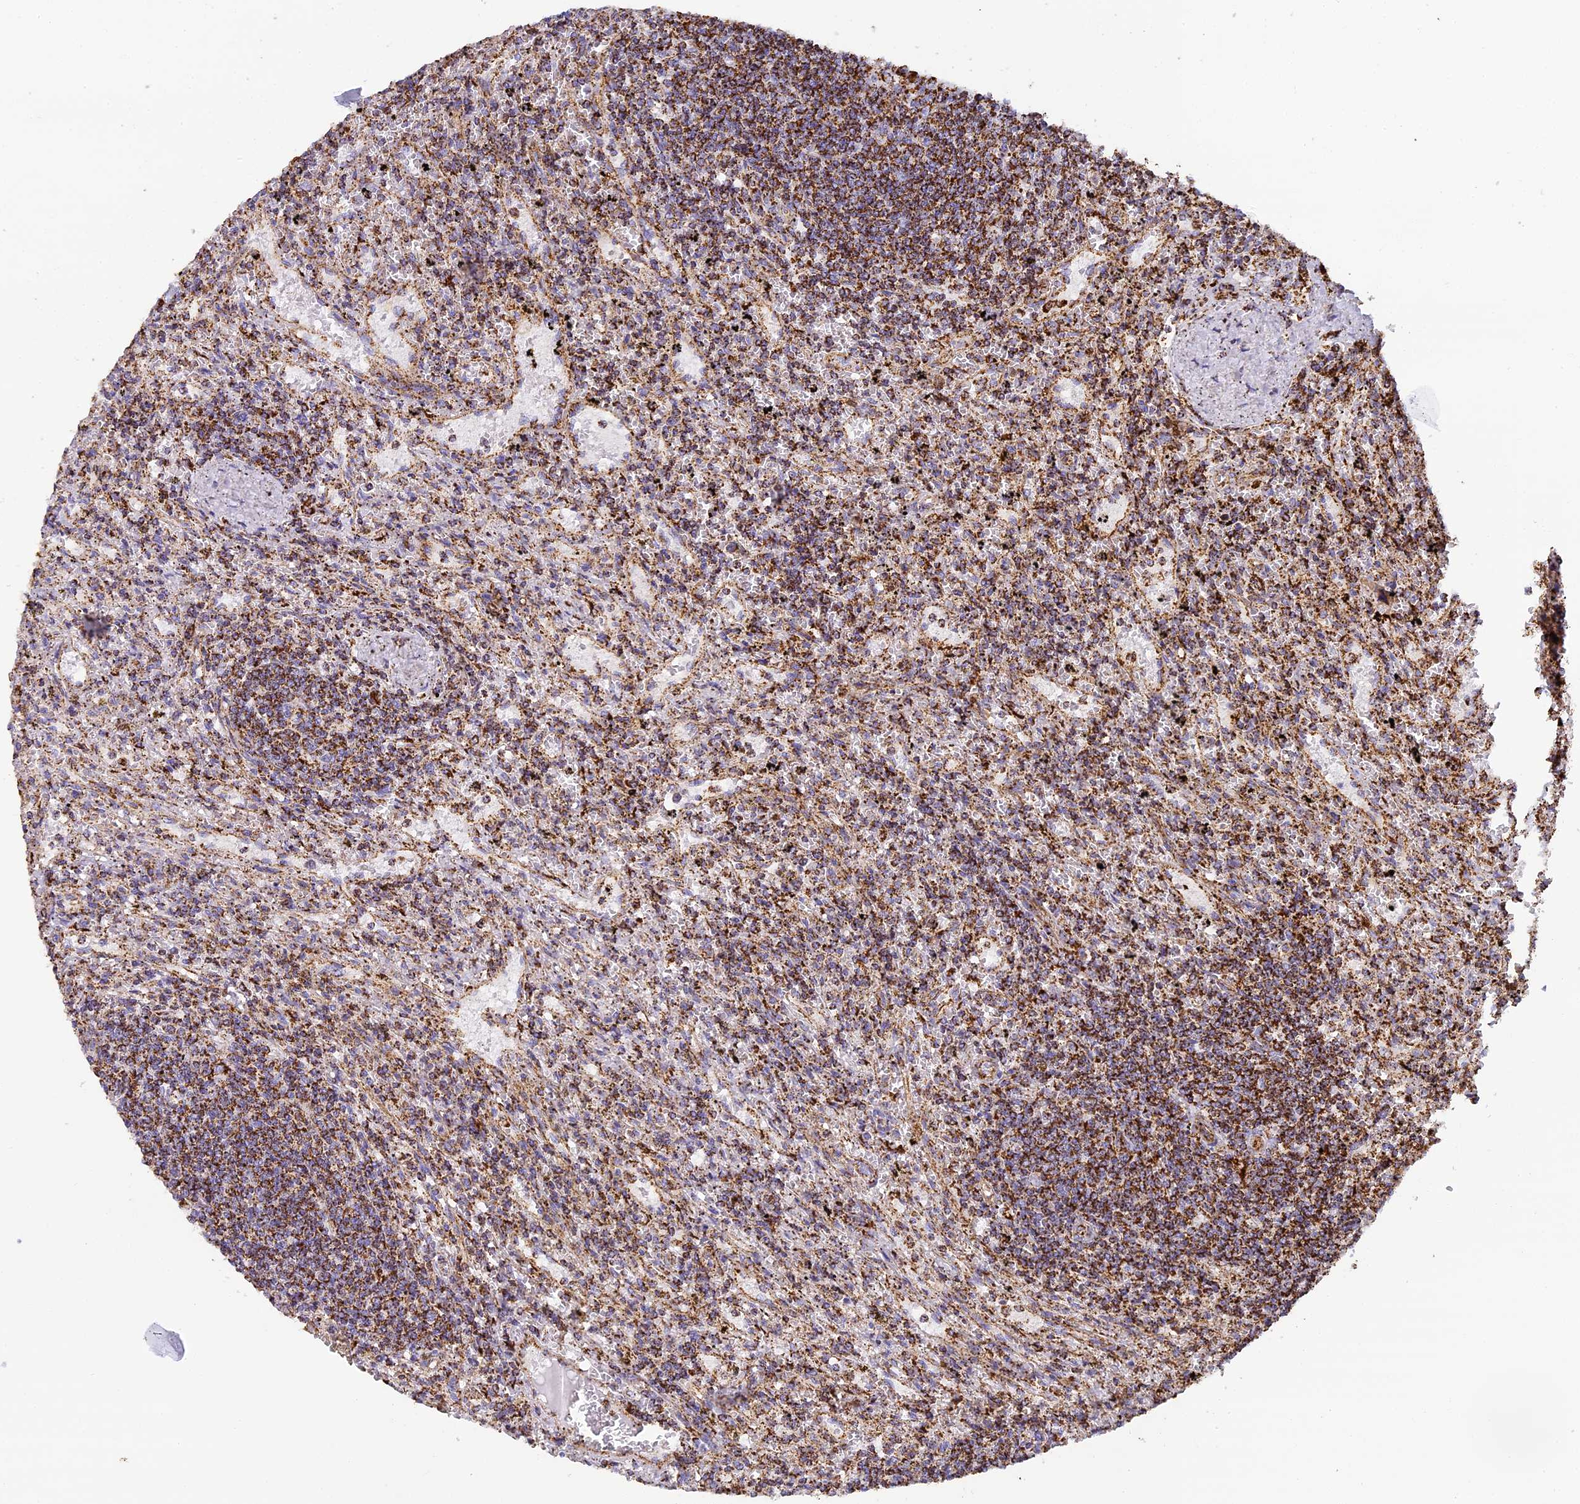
{"staining": {"intensity": "moderate", "quantity": ">75%", "location": "cytoplasmic/membranous"}, "tissue": "lymphoma", "cell_type": "Tumor cells", "image_type": "cancer", "snomed": [{"axis": "morphology", "description": "Malignant lymphoma, non-Hodgkin's type, Low grade"}, {"axis": "topography", "description": "Spleen"}], "caption": "Moderate cytoplasmic/membranous staining for a protein is identified in about >75% of tumor cells of low-grade malignant lymphoma, non-Hodgkin's type using immunohistochemistry (IHC).", "gene": "STK17A", "patient": {"sex": "male", "age": 76}}